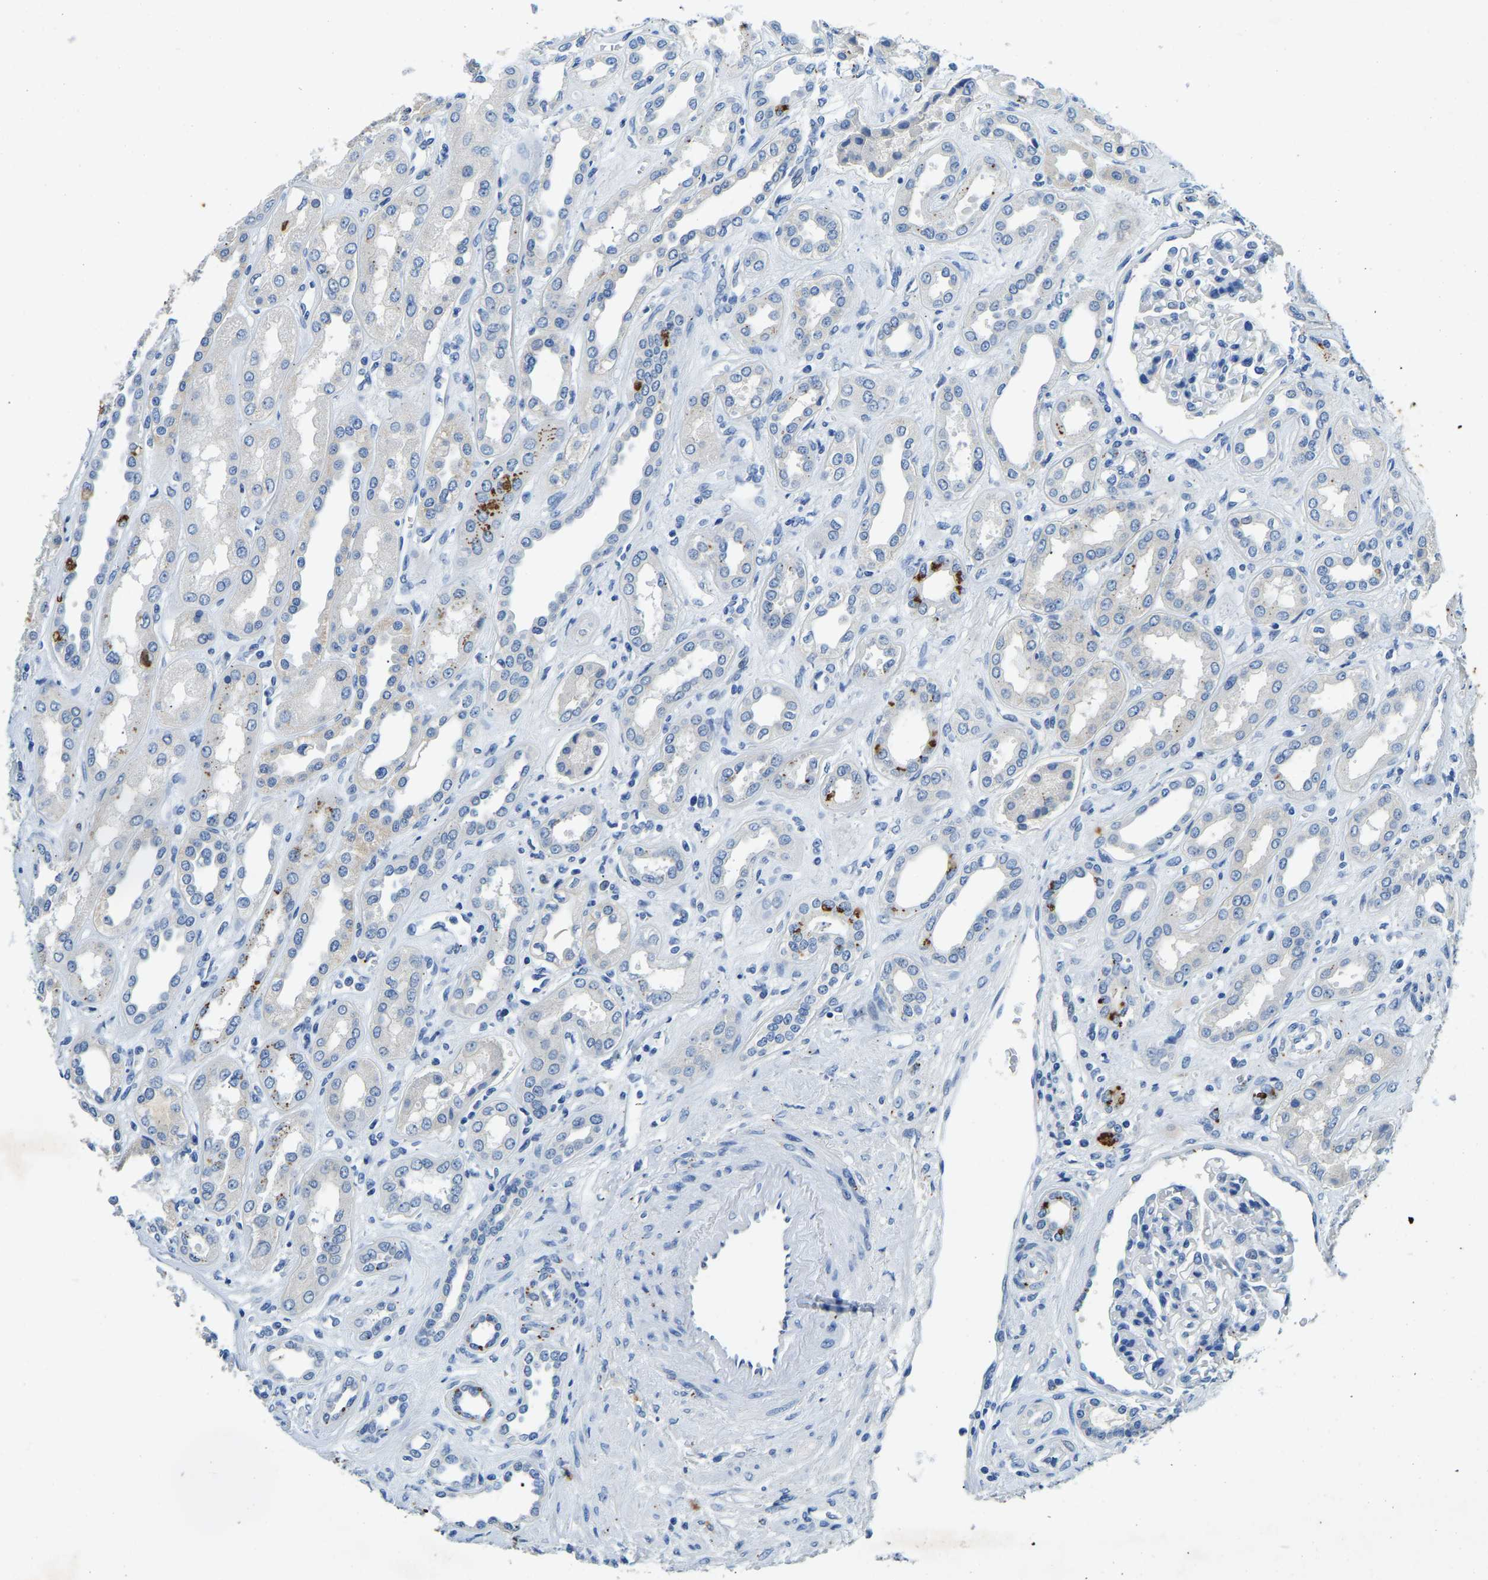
{"staining": {"intensity": "negative", "quantity": "none", "location": "none"}, "tissue": "kidney", "cell_type": "Cells in glomeruli", "image_type": "normal", "snomed": [{"axis": "morphology", "description": "Normal tissue, NOS"}, {"axis": "topography", "description": "Kidney"}], "caption": "A high-resolution image shows IHC staining of normal kidney, which displays no significant positivity in cells in glomeruli.", "gene": "UBN2", "patient": {"sex": "male", "age": 59}}